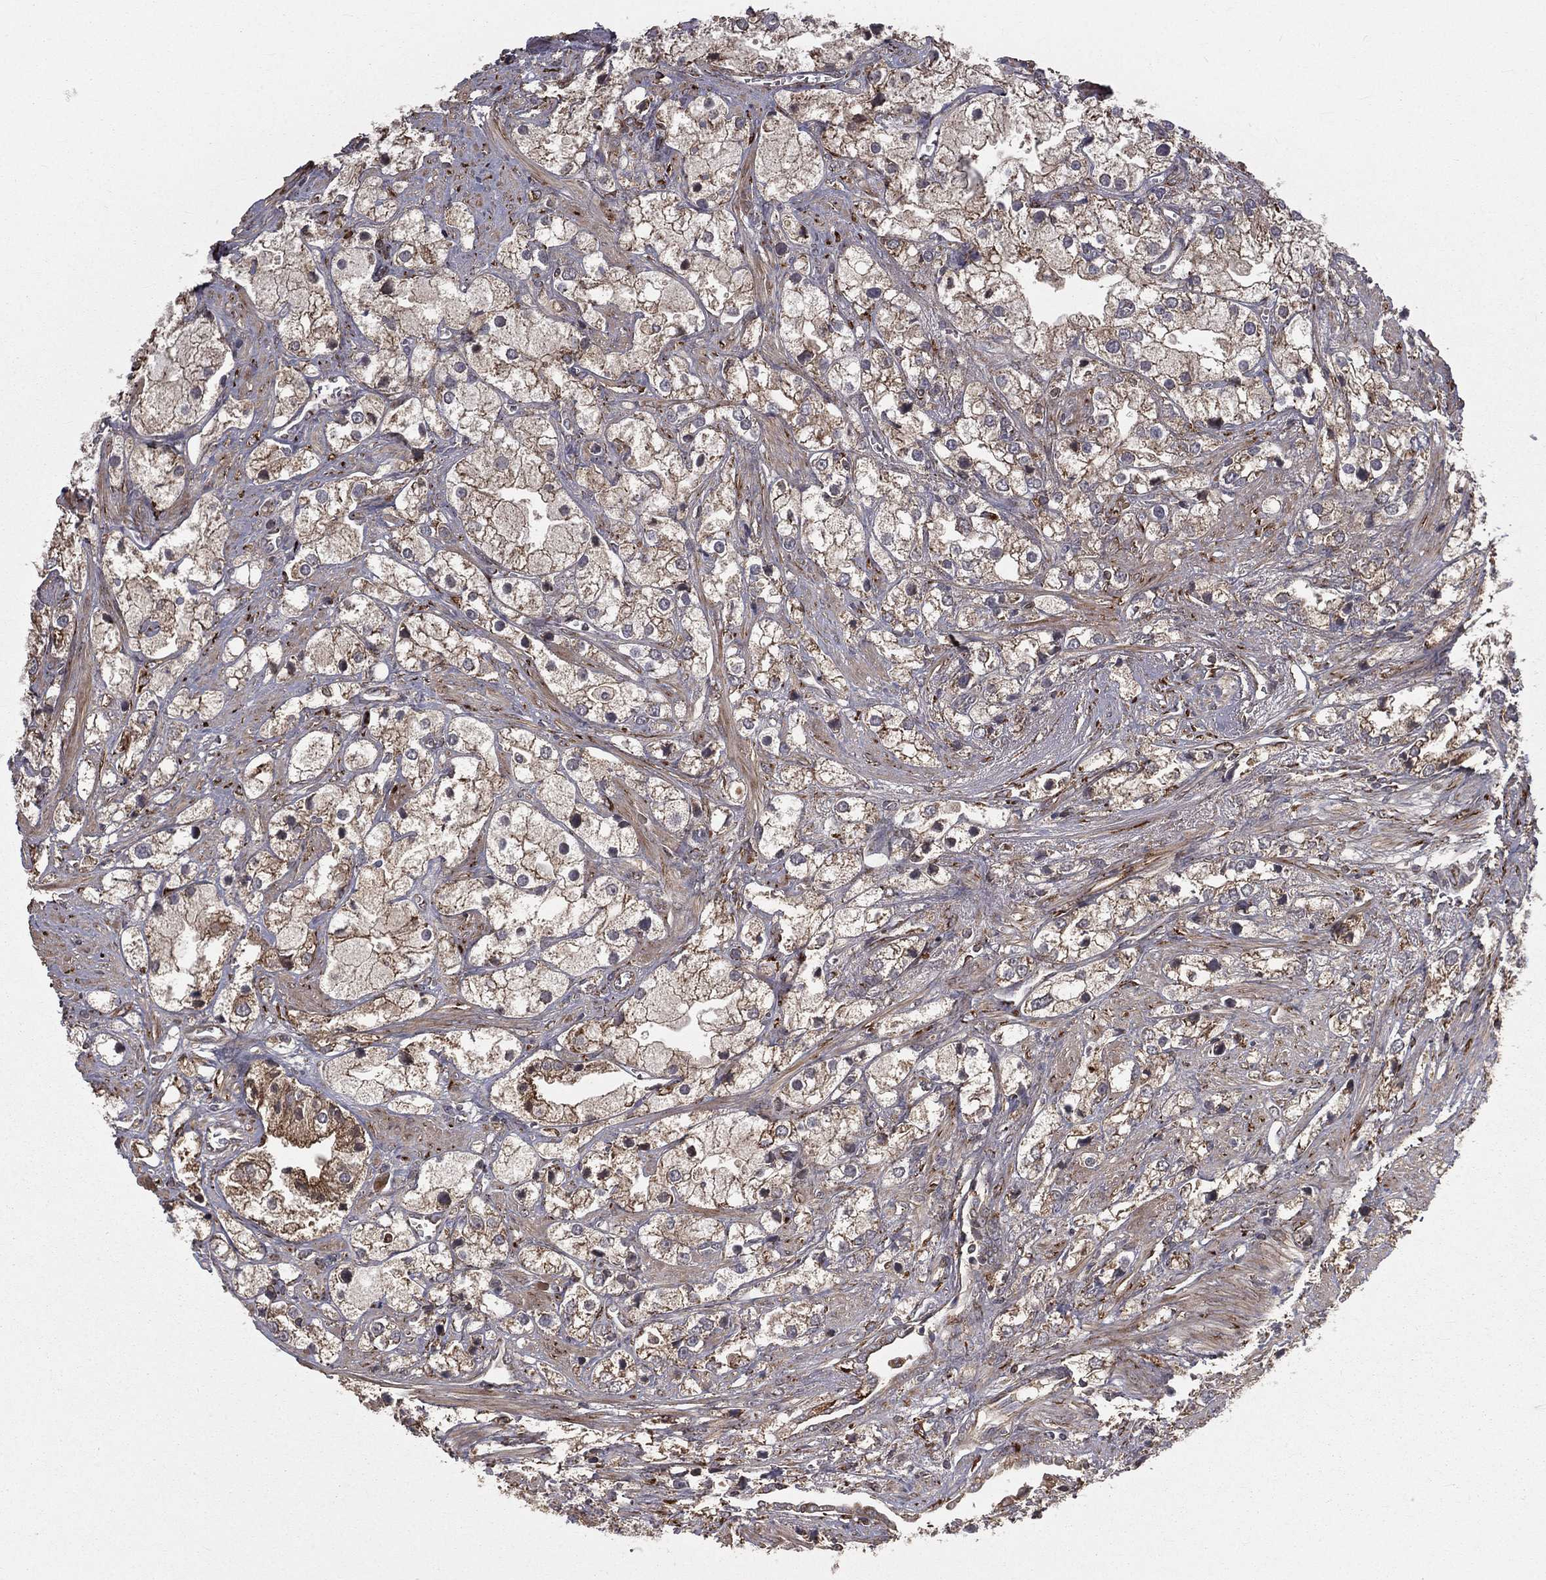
{"staining": {"intensity": "weak", "quantity": ">75%", "location": "cytoplasmic/membranous"}, "tissue": "prostate cancer", "cell_type": "Tumor cells", "image_type": "cancer", "snomed": [{"axis": "morphology", "description": "Adenocarcinoma, NOS"}, {"axis": "topography", "description": "Prostate and seminal vesicle, NOS"}, {"axis": "topography", "description": "Prostate"}], "caption": "About >75% of tumor cells in human prostate cancer display weak cytoplasmic/membranous protein positivity as visualized by brown immunohistochemical staining.", "gene": "OLFML1", "patient": {"sex": "male", "age": 79}}